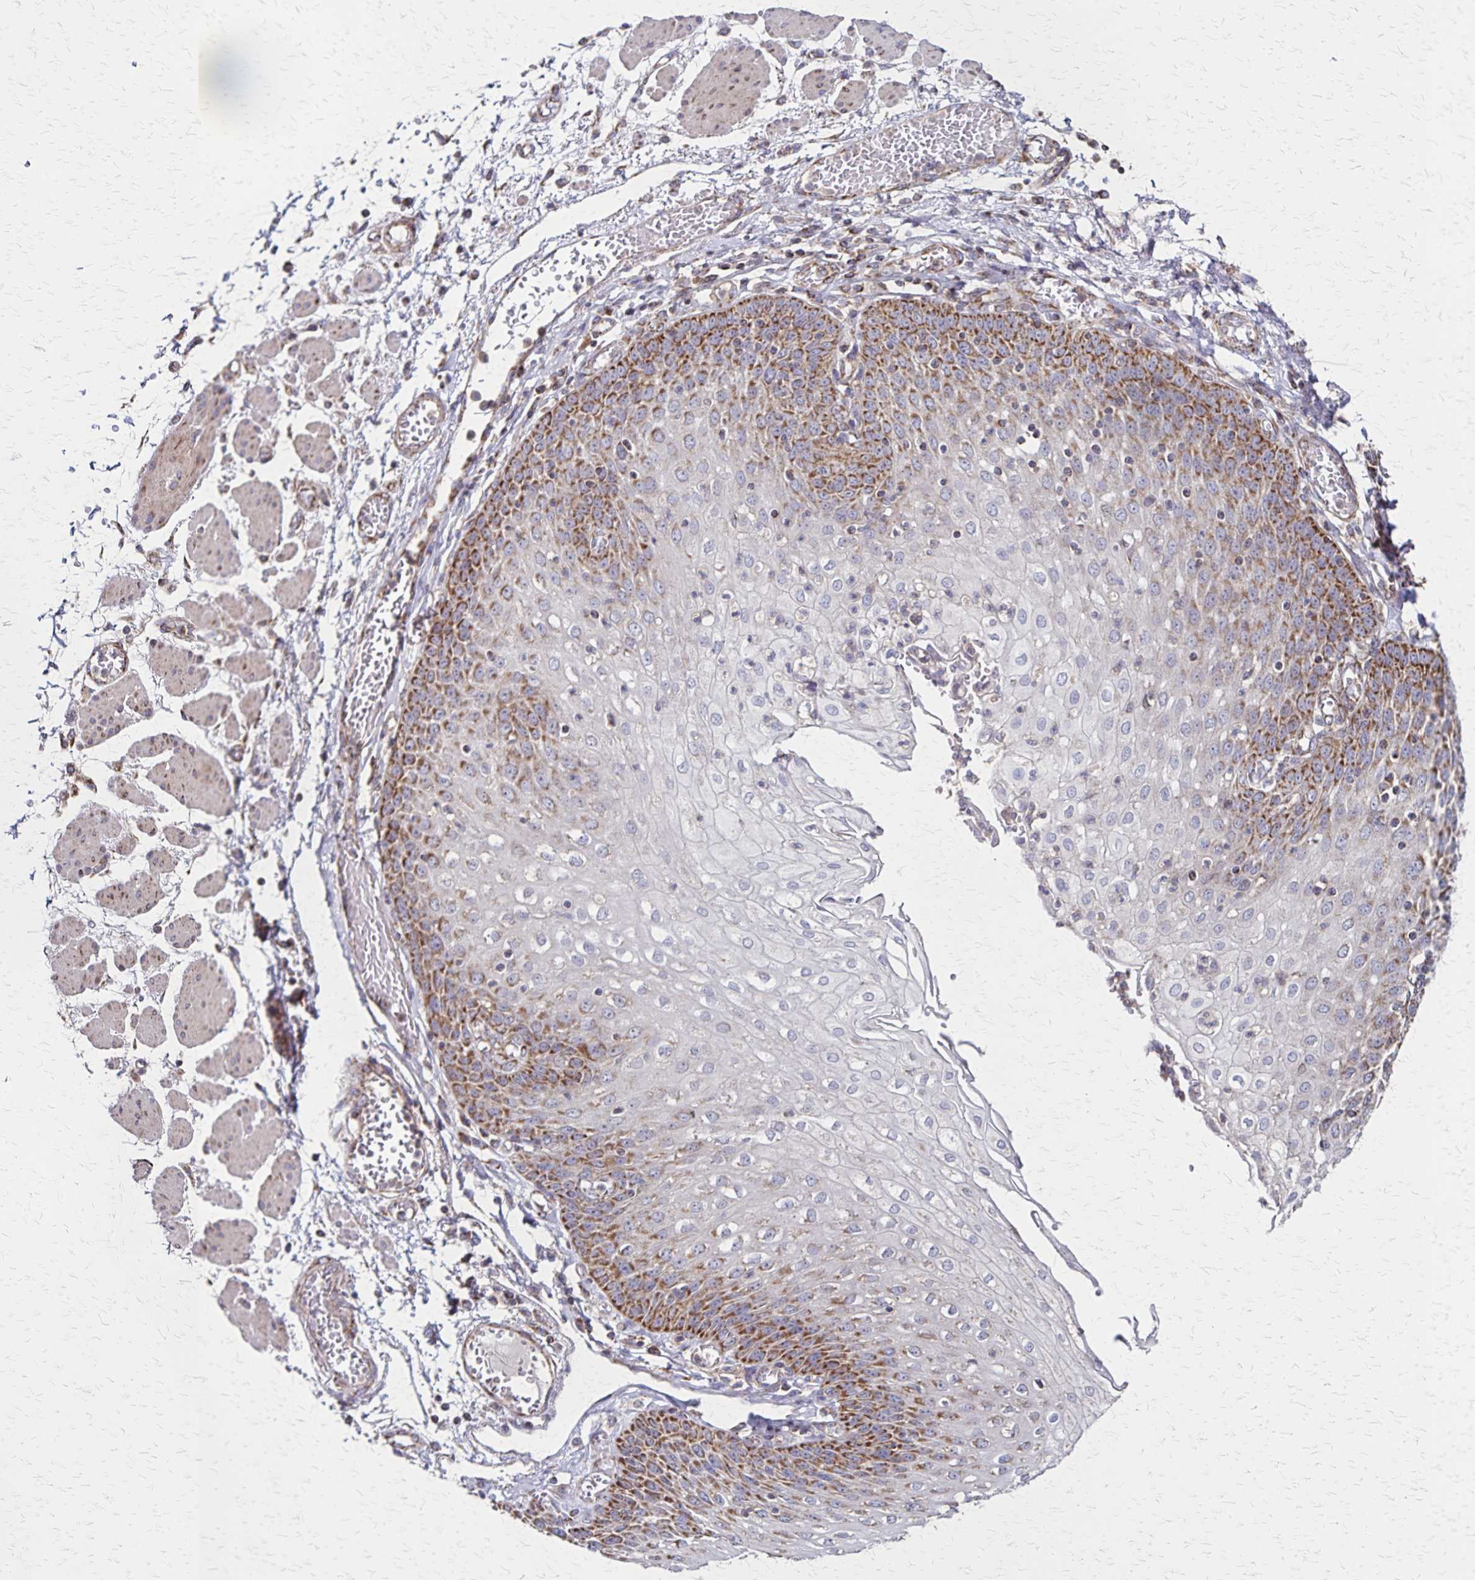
{"staining": {"intensity": "strong", "quantity": "25%-75%", "location": "cytoplasmic/membranous"}, "tissue": "esophagus", "cell_type": "Squamous epithelial cells", "image_type": "normal", "snomed": [{"axis": "morphology", "description": "Normal tissue, NOS"}, {"axis": "morphology", "description": "Adenocarcinoma, NOS"}, {"axis": "topography", "description": "Esophagus"}], "caption": "Immunohistochemical staining of benign esophagus displays strong cytoplasmic/membranous protein positivity in approximately 25%-75% of squamous epithelial cells.", "gene": "NFS1", "patient": {"sex": "male", "age": 81}}